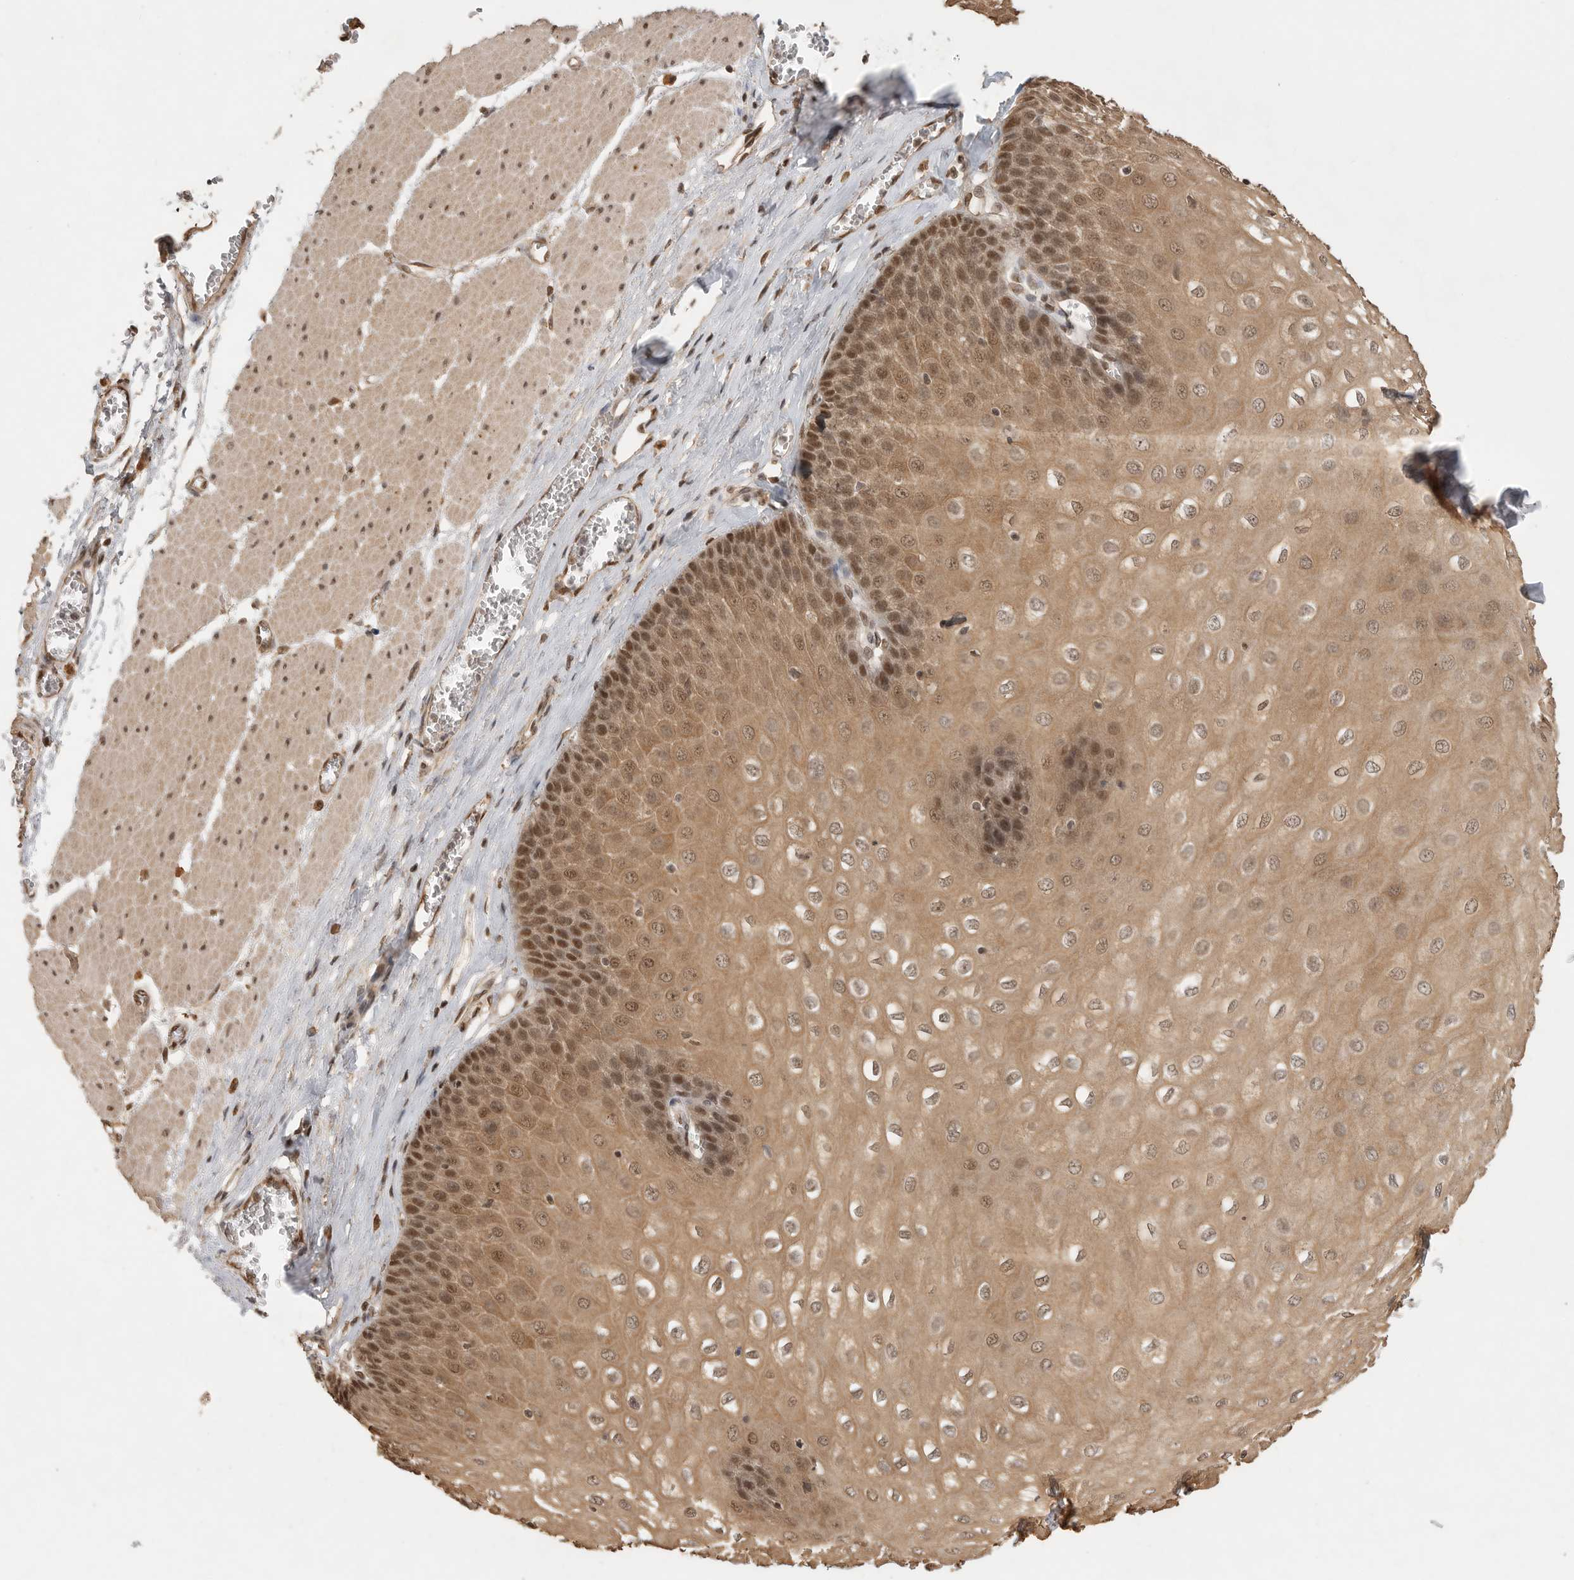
{"staining": {"intensity": "moderate", "quantity": ">75%", "location": "cytoplasmic/membranous,nuclear"}, "tissue": "esophagus", "cell_type": "Squamous epithelial cells", "image_type": "normal", "snomed": [{"axis": "morphology", "description": "Normal tissue, NOS"}, {"axis": "topography", "description": "Esophagus"}], "caption": "IHC staining of normal esophagus, which displays medium levels of moderate cytoplasmic/membranous,nuclear expression in about >75% of squamous epithelial cells indicating moderate cytoplasmic/membranous,nuclear protein expression. The staining was performed using DAB (brown) for protein detection and nuclei were counterstained in hematoxylin (blue).", "gene": "DFFA", "patient": {"sex": "male", "age": 60}}